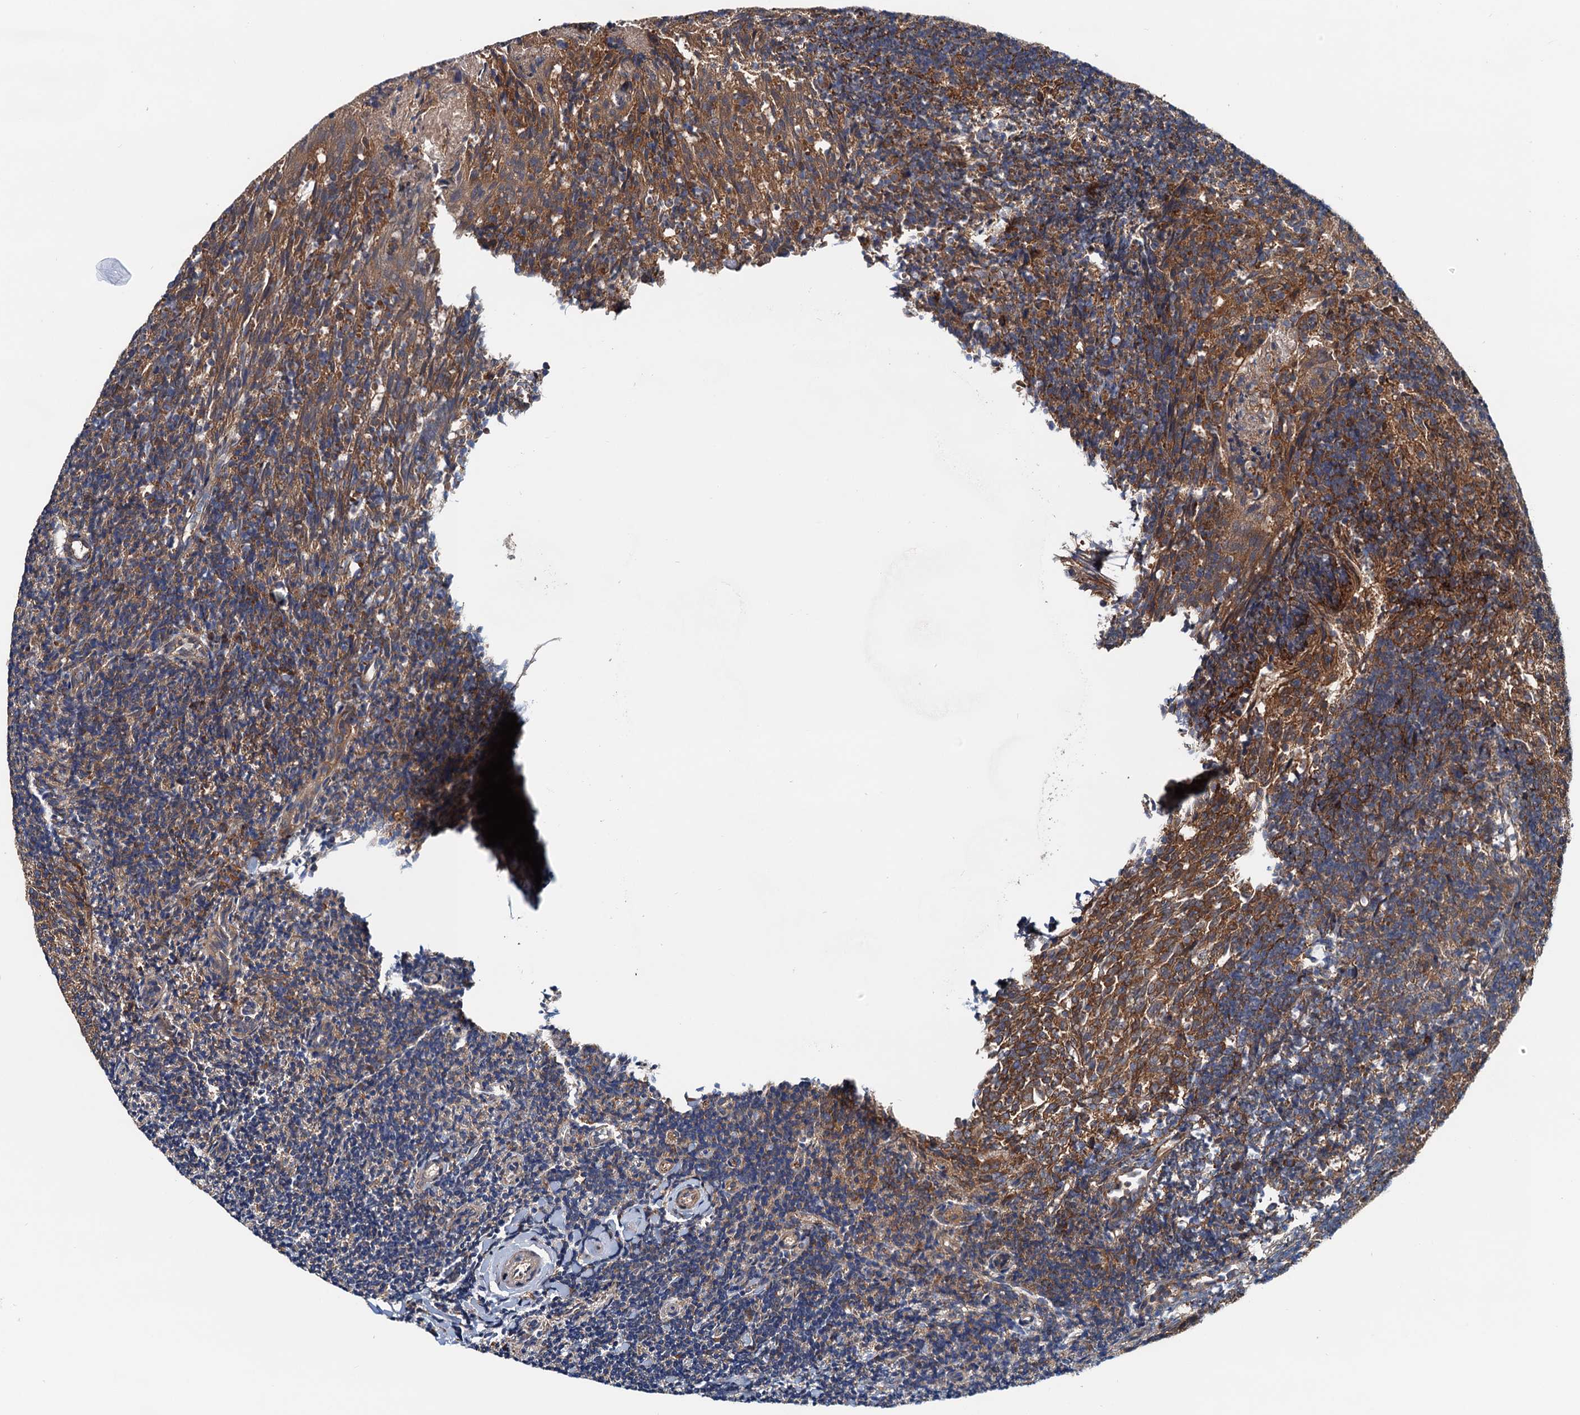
{"staining": {"intensity": "strong", "quantity": ">75%", "location": "cytoplasmic/membranous"}, "tissue": "tonsil", "cell_type": "Germinal center cells", "image_type": "normal", "snomed": [{"axis": "morphology", "description": "Normal tissue, NOS"}, {"axis": "topography", "description": "Tonsil"}], "caption": "Germinal center cells exhibit high levels of strong cytoplasmic/membranous positivity in approximately >75% of cells in unremarkable tonsil. The protein of interest is shown in brown color, while the nuclei are stained blue.", "gene": "AAGAB", "patient": {"sex": "female", "age": 10}}